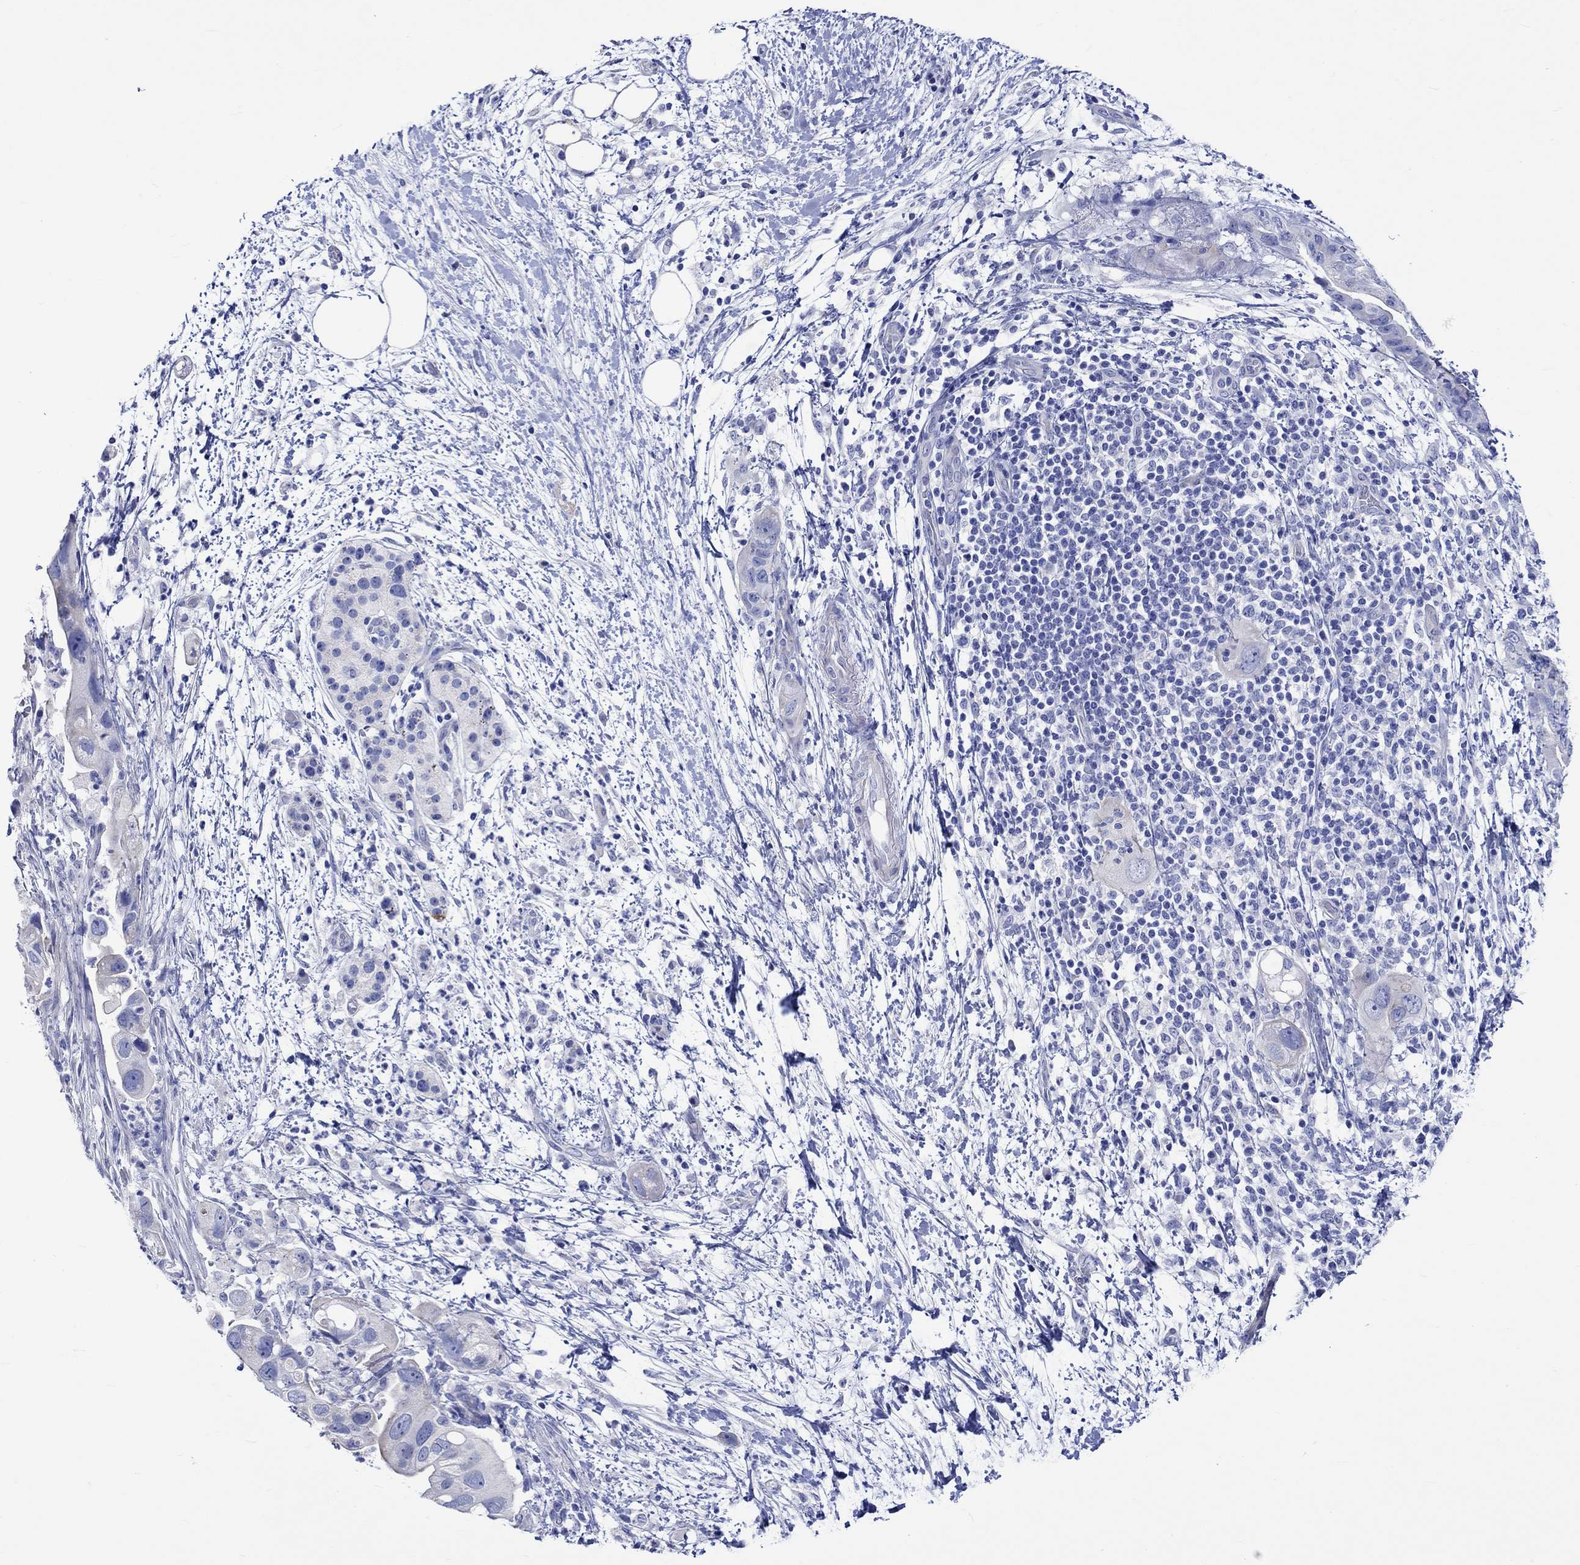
{"staining": {"intensity": "negative", "quantity": "none", "location": "none"}, "tissue": "pancreatic cancer", "cell_type": "Tumor cells", "image_type": "cancer", "snomed": [{"axis": "morphology", "description": "Adenocarcinoma, NOS"}, {"axis": "topography", "description": "Pancreas"}], "caption": "Immunohistochemistry (IHC) photomicrograph of human pancreatic cancer stained for a protein (brown), which displays no staining in tumor cells.", "gene": "HARBI1", "patient": {"sex": "female", "age": 72}}